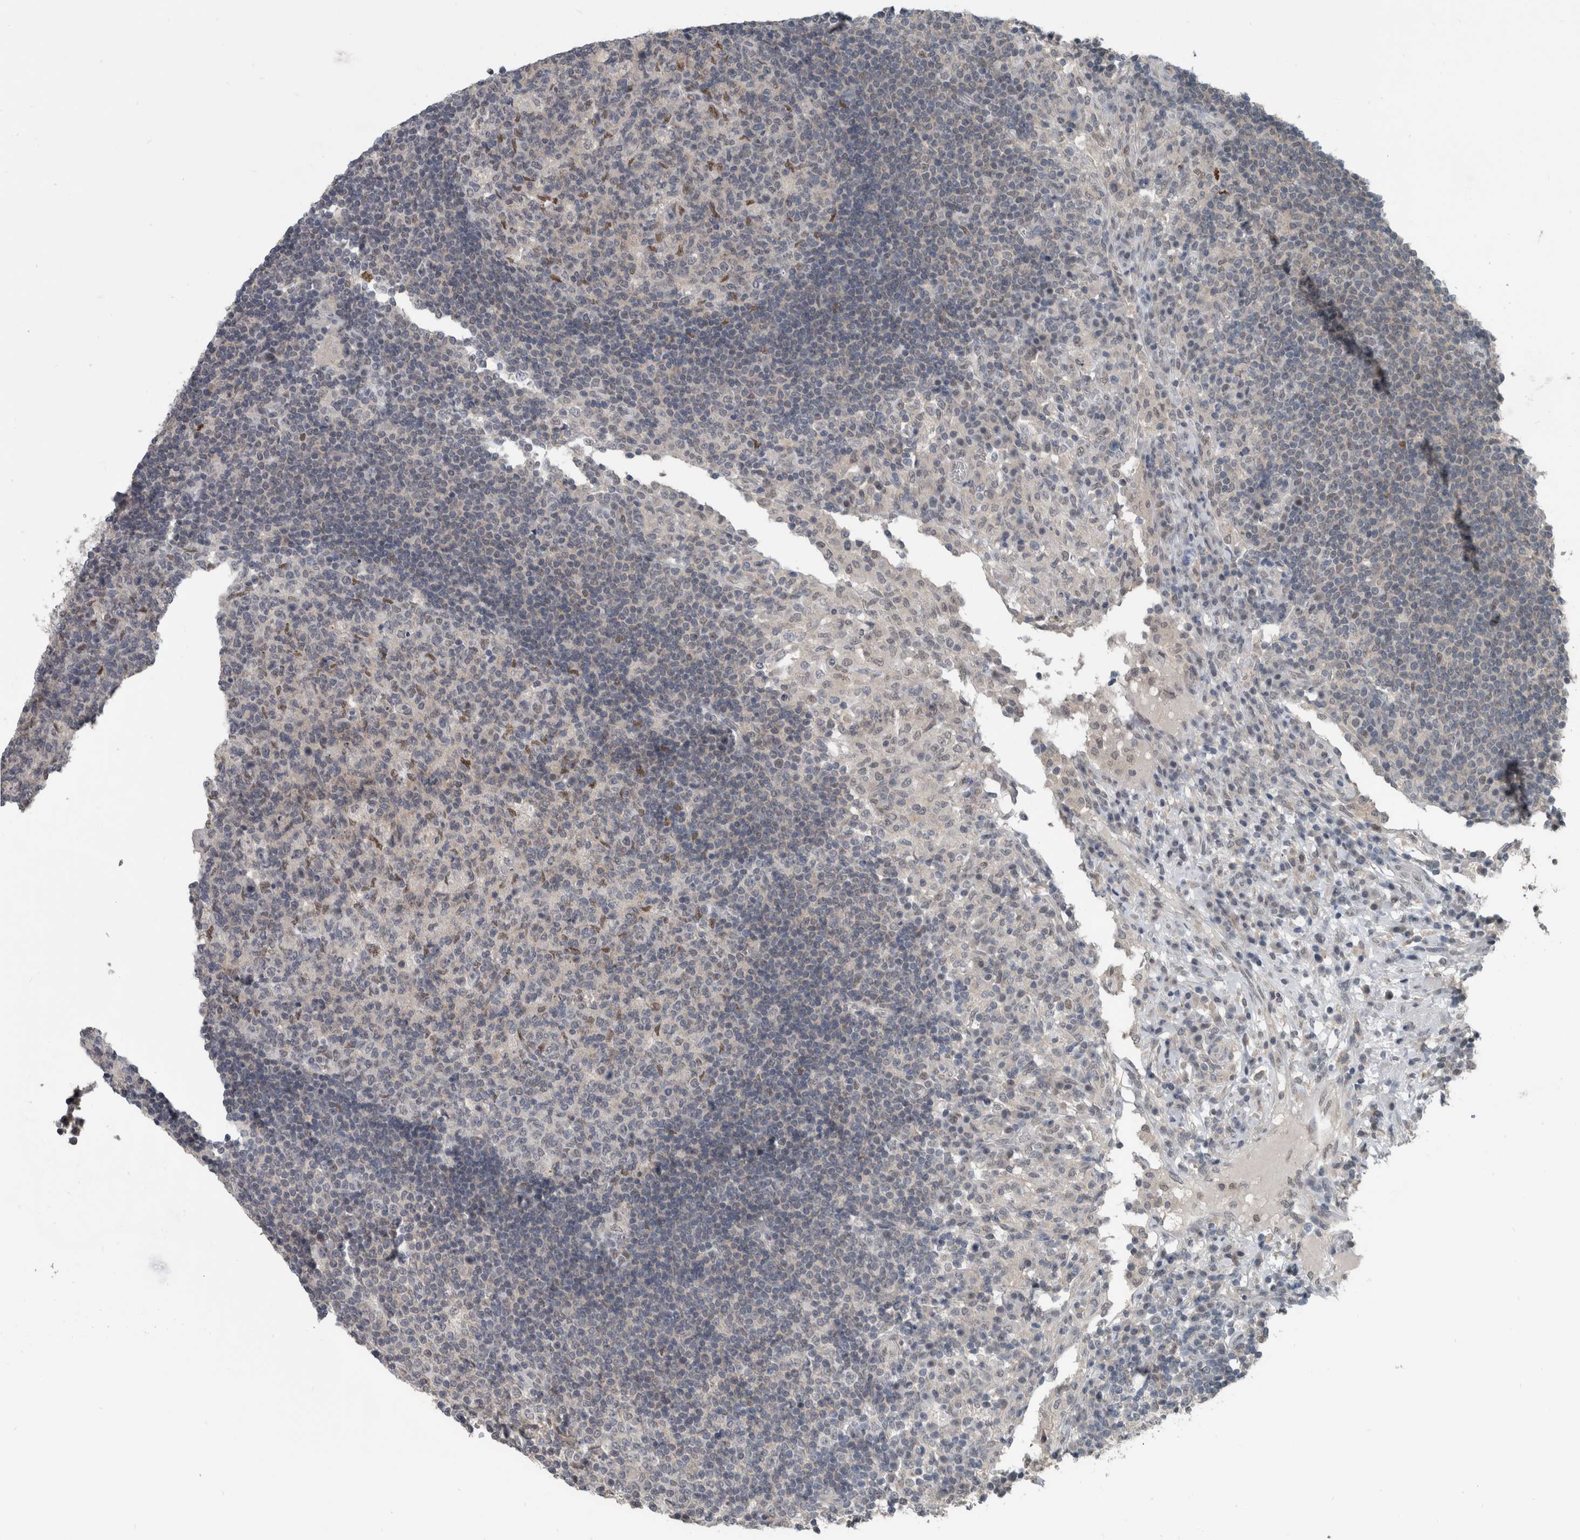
{"staining": {"intensity": "moderate", "quantity": "<25%", "location": "cytoplasmic/membranous,nuclear"}, "tissue": "lymph node", "cell_type": "Germinal center cells", "image_type": "normal", "snomed": [{"axis": "morphology", "description": "Normal tissue, NOS"}, {"axis": "topography", "description": "Lymph node"}], "caption": "This image reveals unremarkable lymph node stained with immunohistochemistry (IHC) to label a protein in brown. The cytoplasmic/membranous,nuclear of germinal center cells show moderate positivity for the protein. Nuclei are counter-stained blue.", "gene": "ZBTB21", "patient": {"sex": "female", "age": 53}}